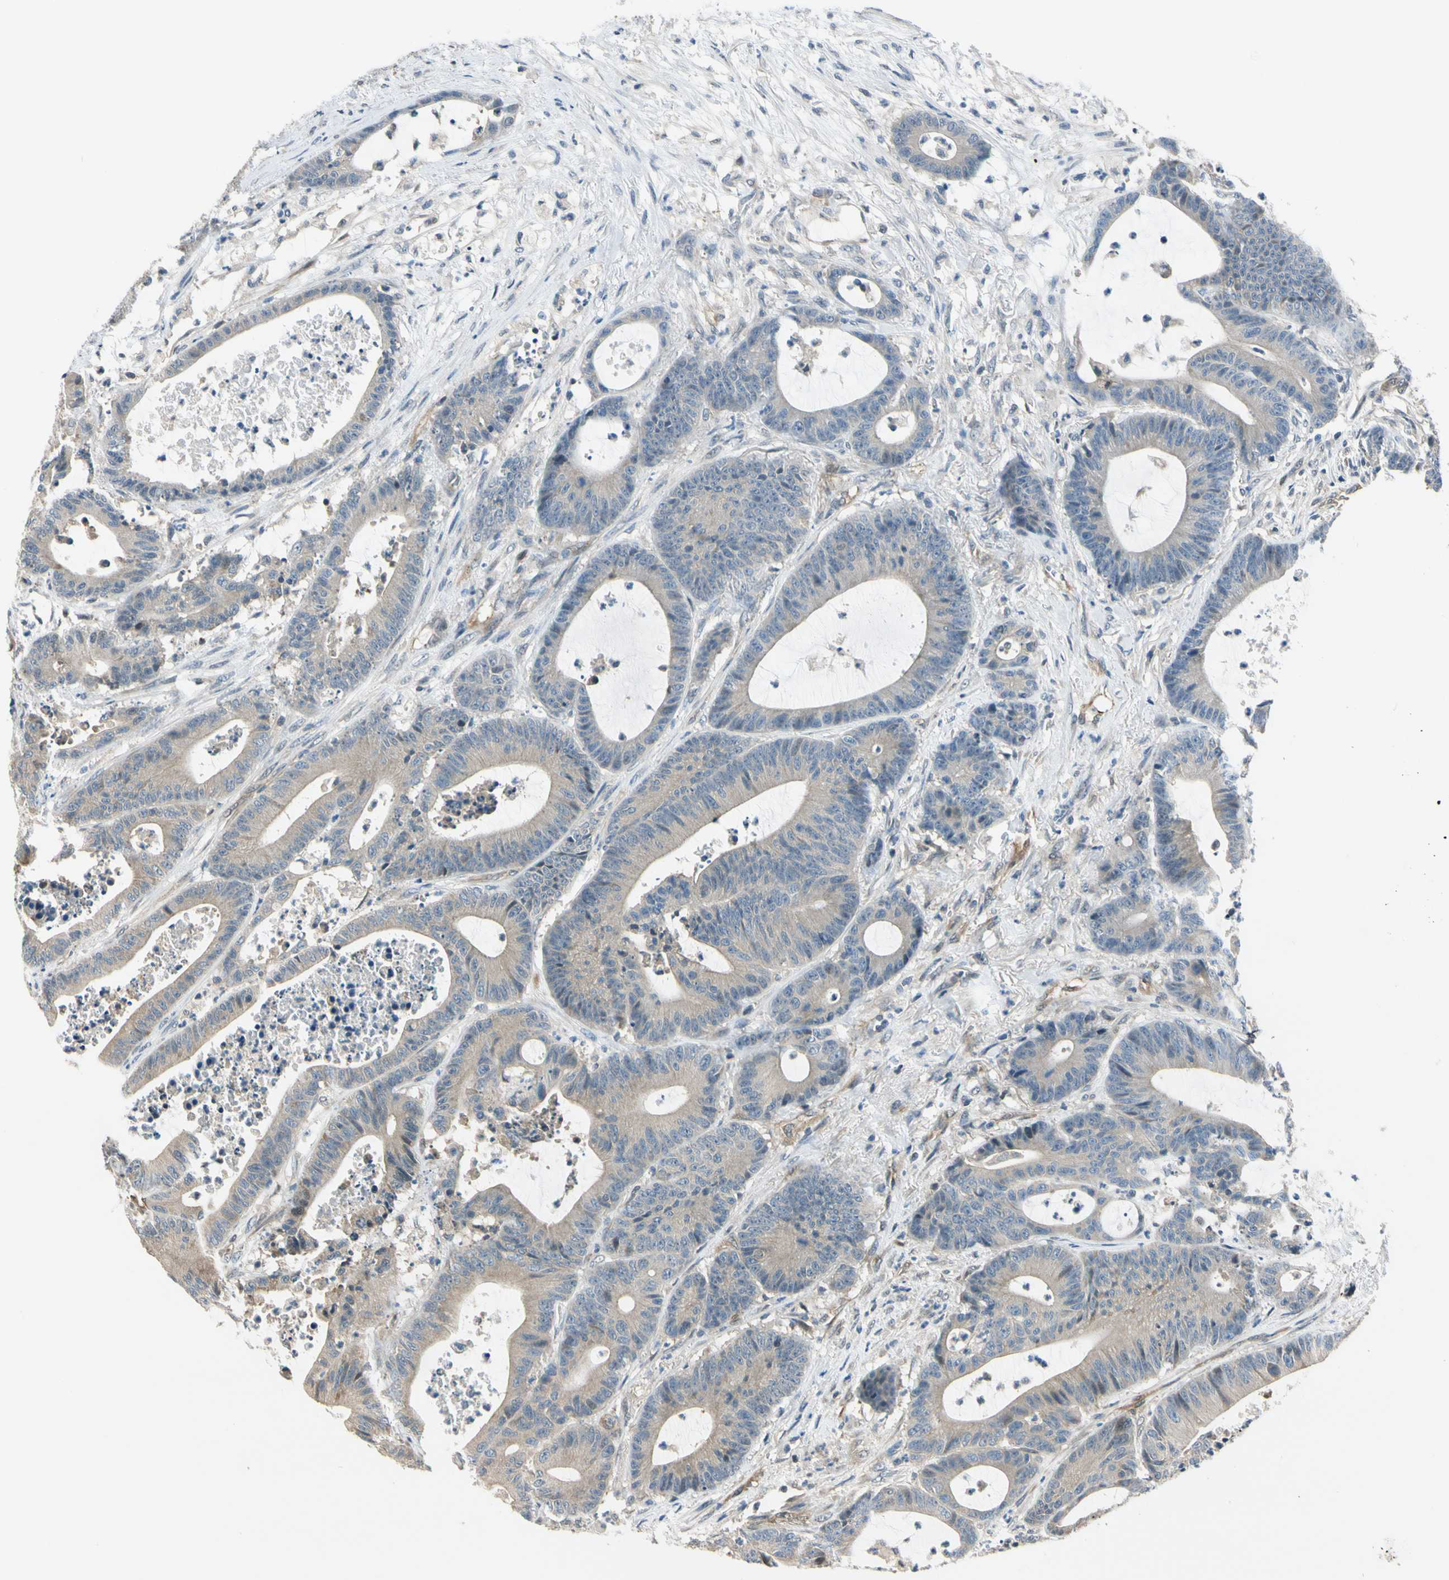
{"staining": {"intensity": "weak", "quantity": ">75%", "location": "cytoplasmic/membranous"}, "tissue": "colorectal cancer", "cell_type": "Tumor cells", "image_type": "cancer", "snomed": [{"axis": "morphology", "description": "Adenocarcinoma, NOS"}, {"axis": "topography", "description": "Colon"}], "caption": "A histopathology image showing weak cytoplasmic/membranous positivity in about >75% of tumor cells in colorectal cancer, as visualized by brown immunohistochemical staining.", "gene": "RASGRF1", "patient": {"sex": "female", "age": 84}}